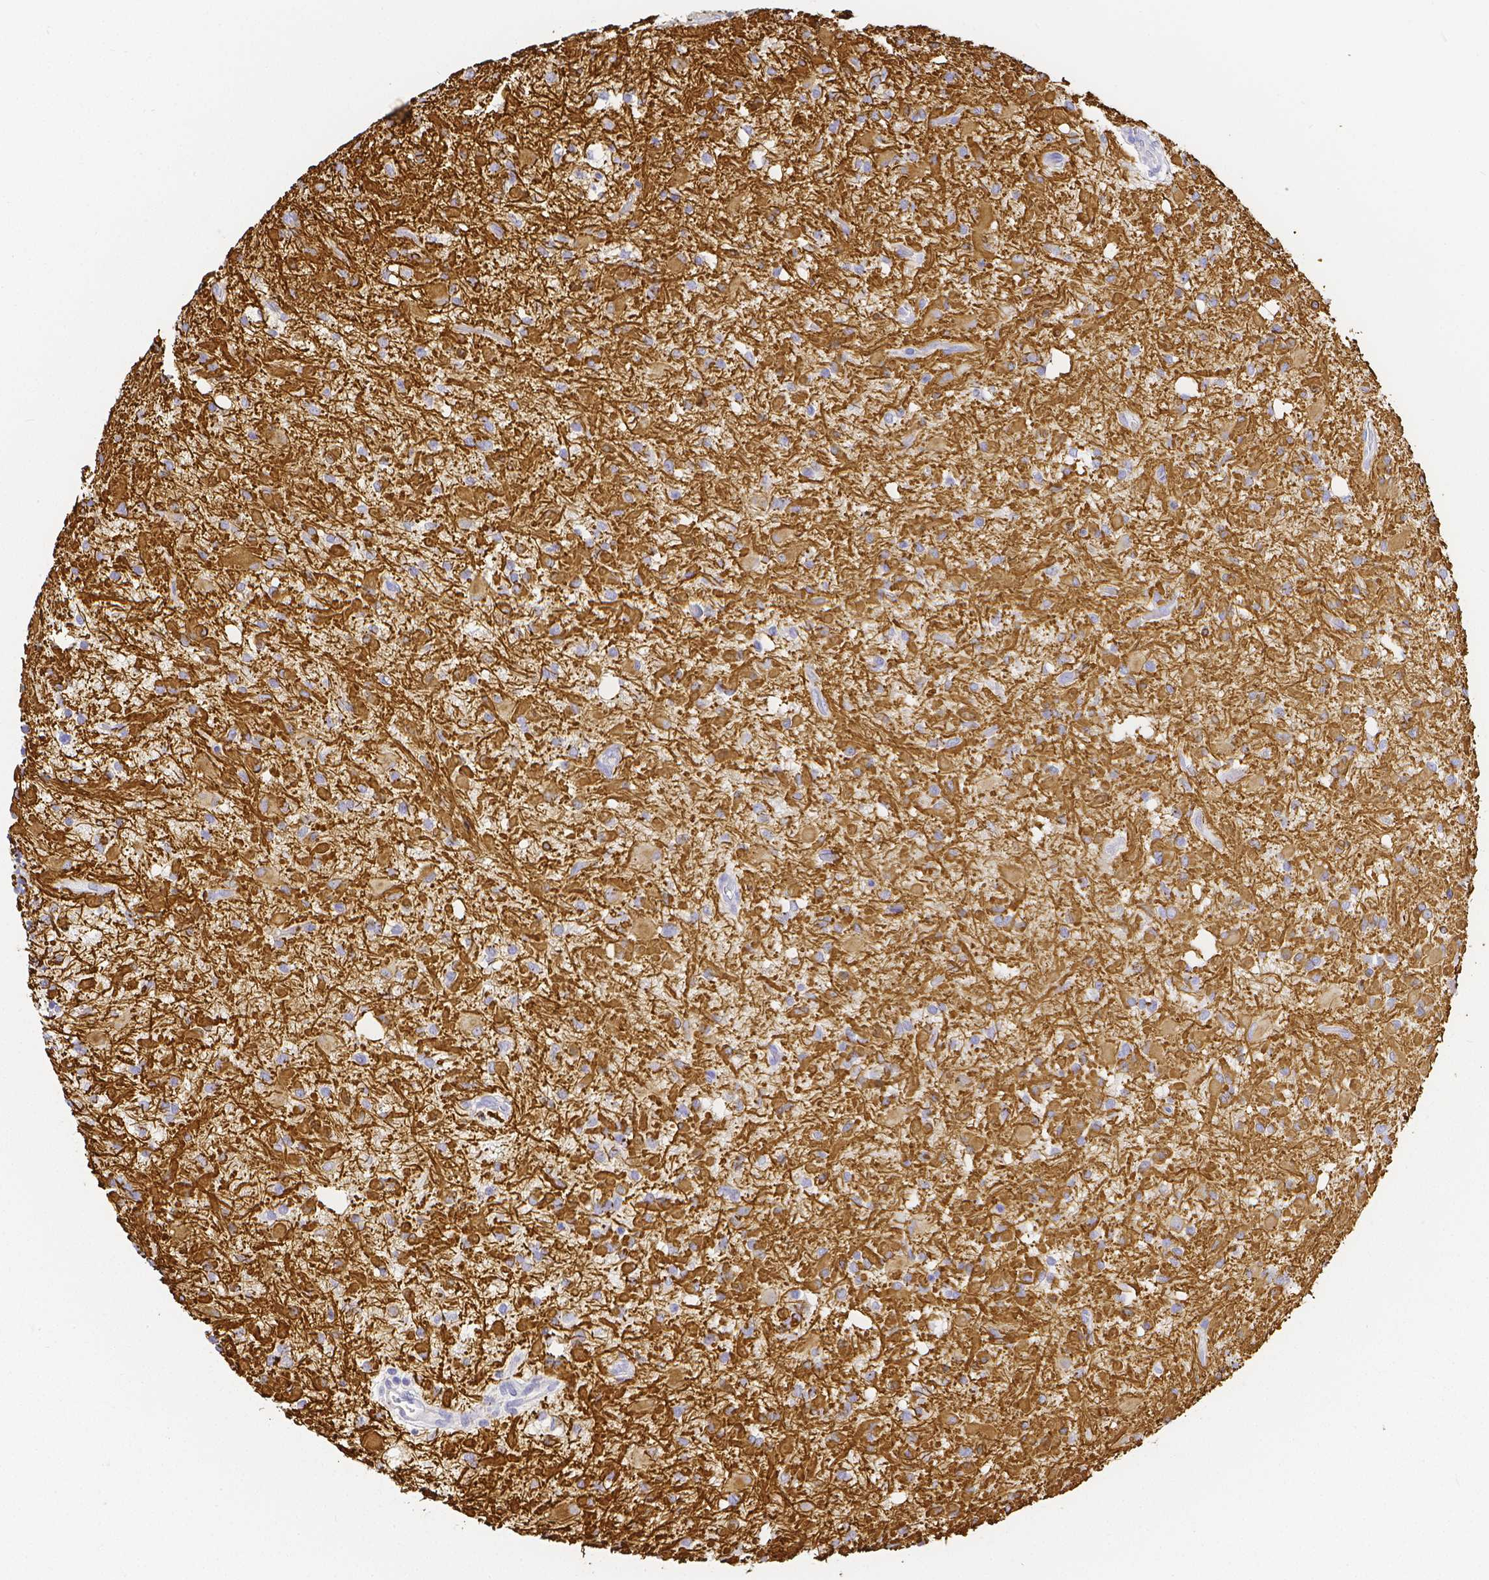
{"staining": {"intensity": "moderate", "quantity": ">75%", "location": "cytoplasmic/membranous"}, "tissue": "glioma", "cell_type": "Tumor cells", "image_type": "cancer", "snomed": [{"axis": "morphology", "description": "Glioma, malignant, Low grade"}, {"axis": "topography", "description": "Brain"}], "caption": "An immunohistochemistry photomicrograph of neoplastic tissue is shown. Protein staining in brown highlights moderate cytoplasmic/membranous positivity in glioma within tumor cells.", "gene": "SMURF1", "patient": {"sex": "female", "age": 33}}